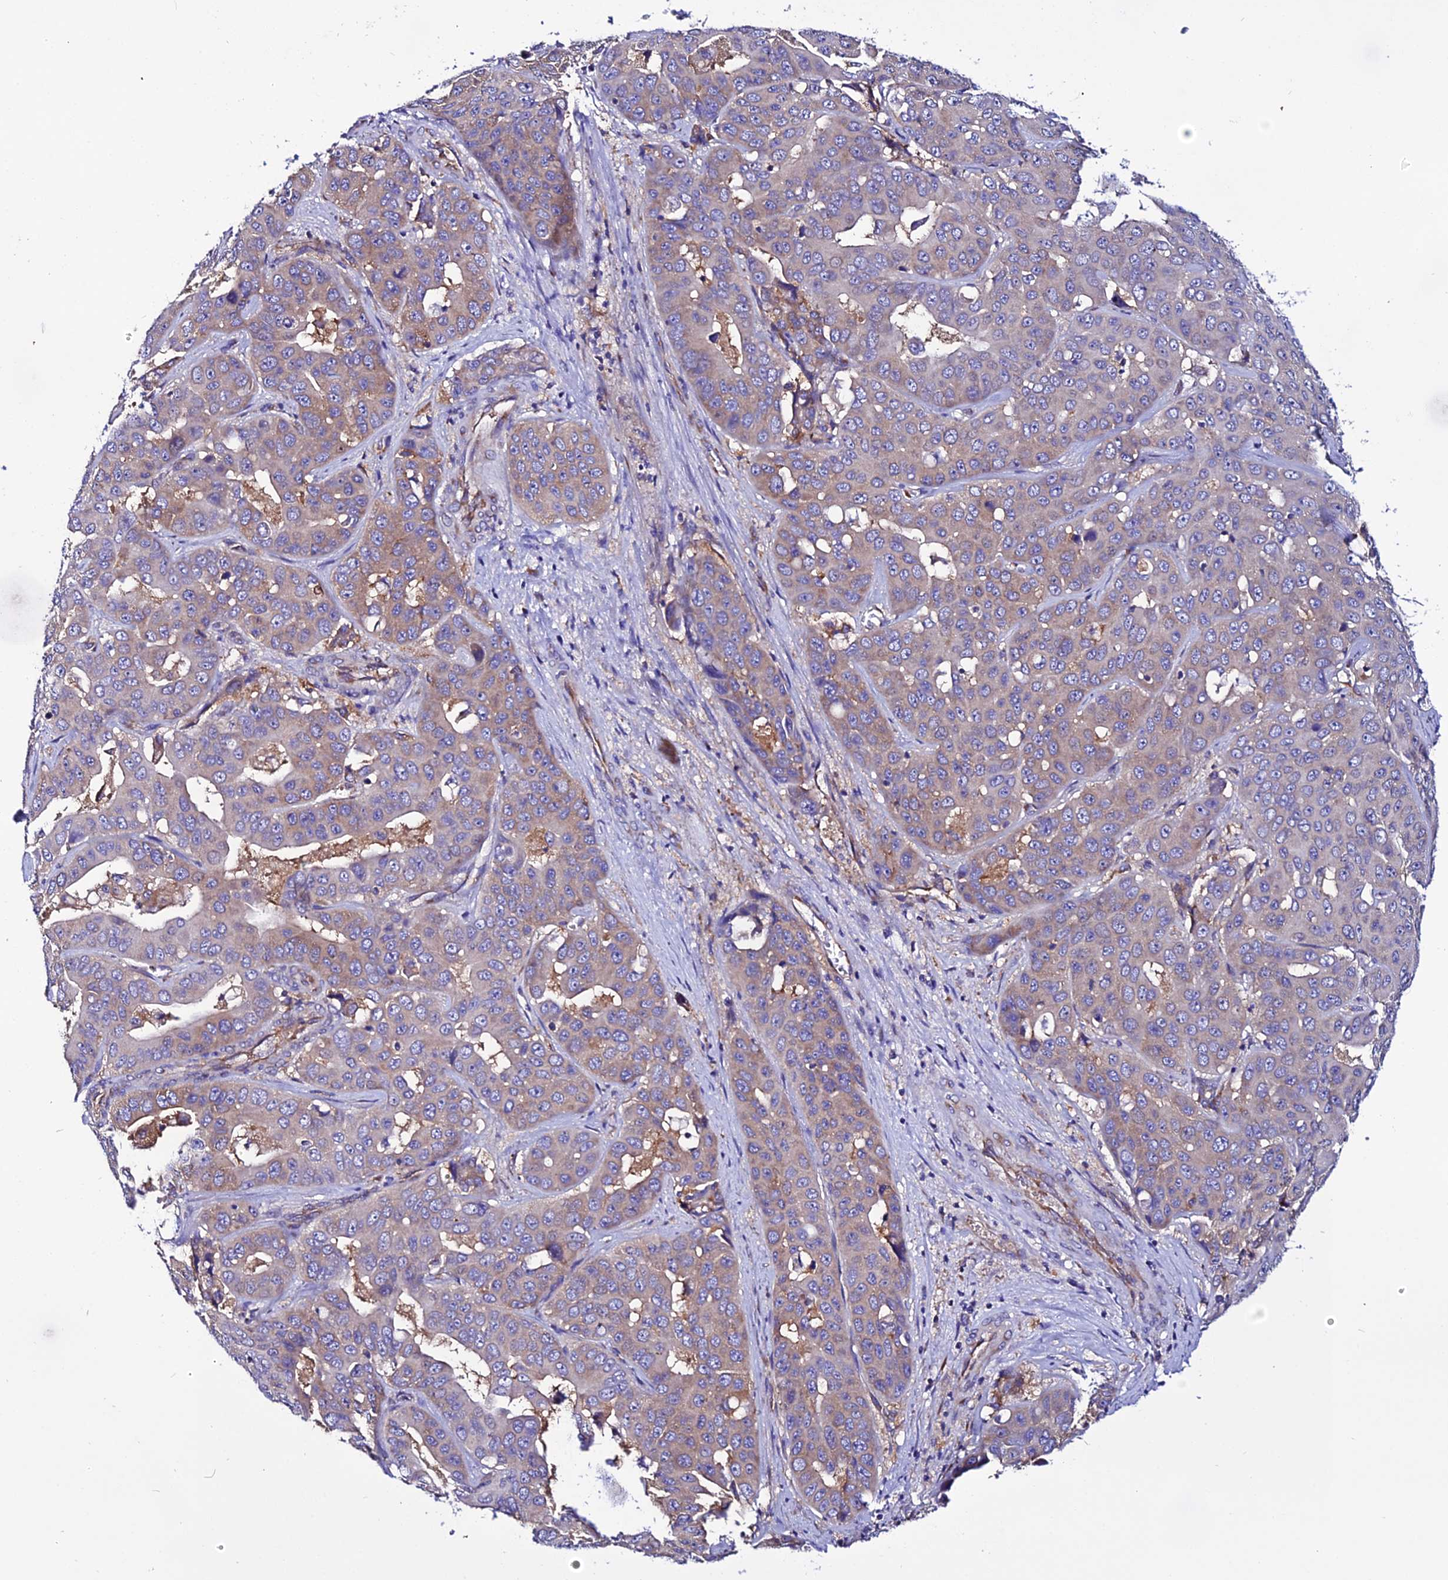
{"staining": {"intensity": "weak", "quantity": "25%-75%", "location": "cytoplasmic/membranous"}, "tissue": "liver cancer", "cell_type": "Tumor cells", "image_type": "cancer", "snomed": [{"axis": "morphology", "description": "Cholangiocarcinoma"}, {"axis": "topography", "description": "Liver"}], "caption": "Brown immunohistochemical staining in liver cancer shows weak cytoplasmic/membranous expression in approximately 25%-75% of tumor cells.", "gene": "EEF1G", "patient": {"sex": "female", "age": 52}}